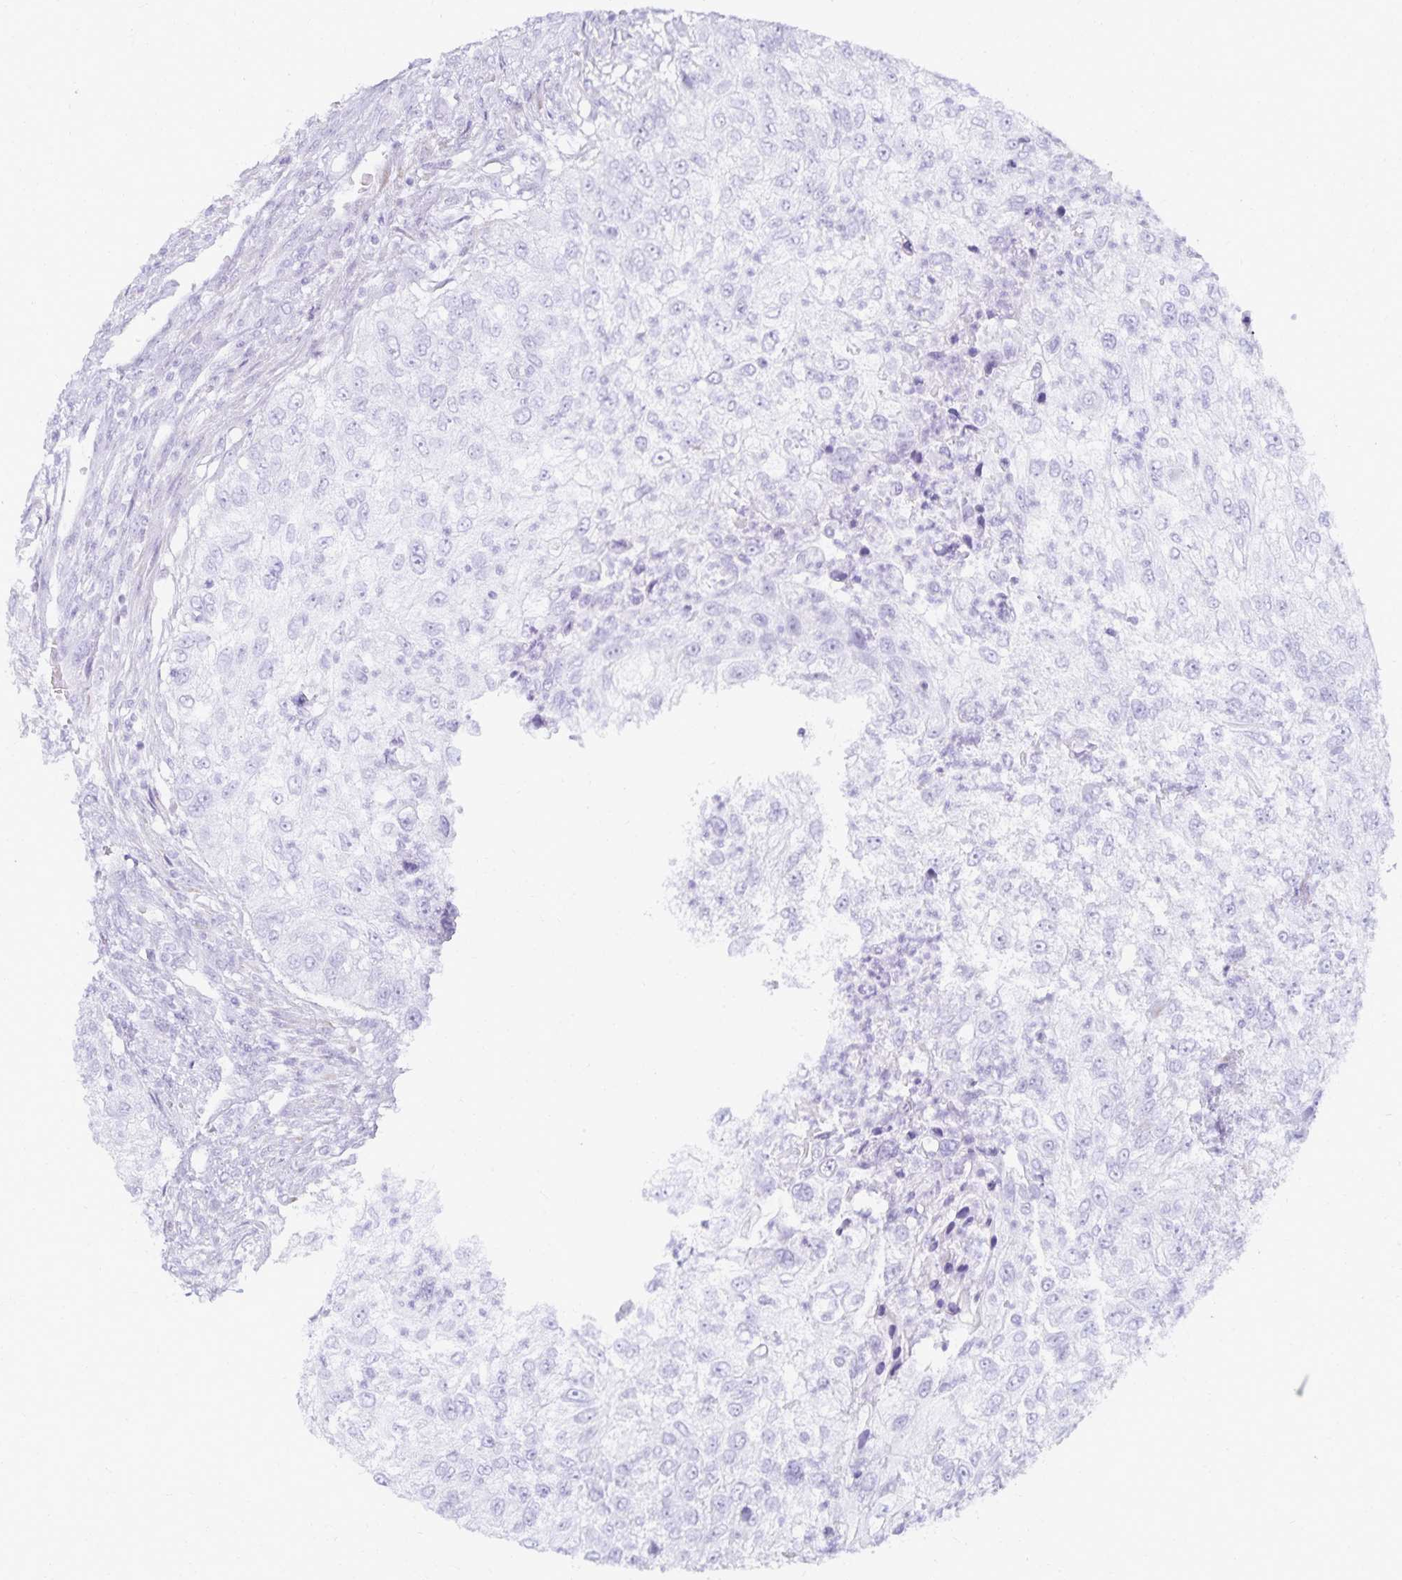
{"staining": {"intensity": "negative", "quantity": "none", "location": "none"}, "tissue": "urothelial cancer", "cell_type": "Tumor cells", "image_type": "cancer", "snomed": [{"axis": "morphology", "description": "Urothelial carcinoma, High grade"}, {"axis": "topography", "description": "Urinary bladder"}], "caption": "Human urothelial cancer stained for a protein using immunohistochemistry demonstrates no expression in tumor cells.", "gene": "GP2", "patient": {"sex": "female", "age": 60}}